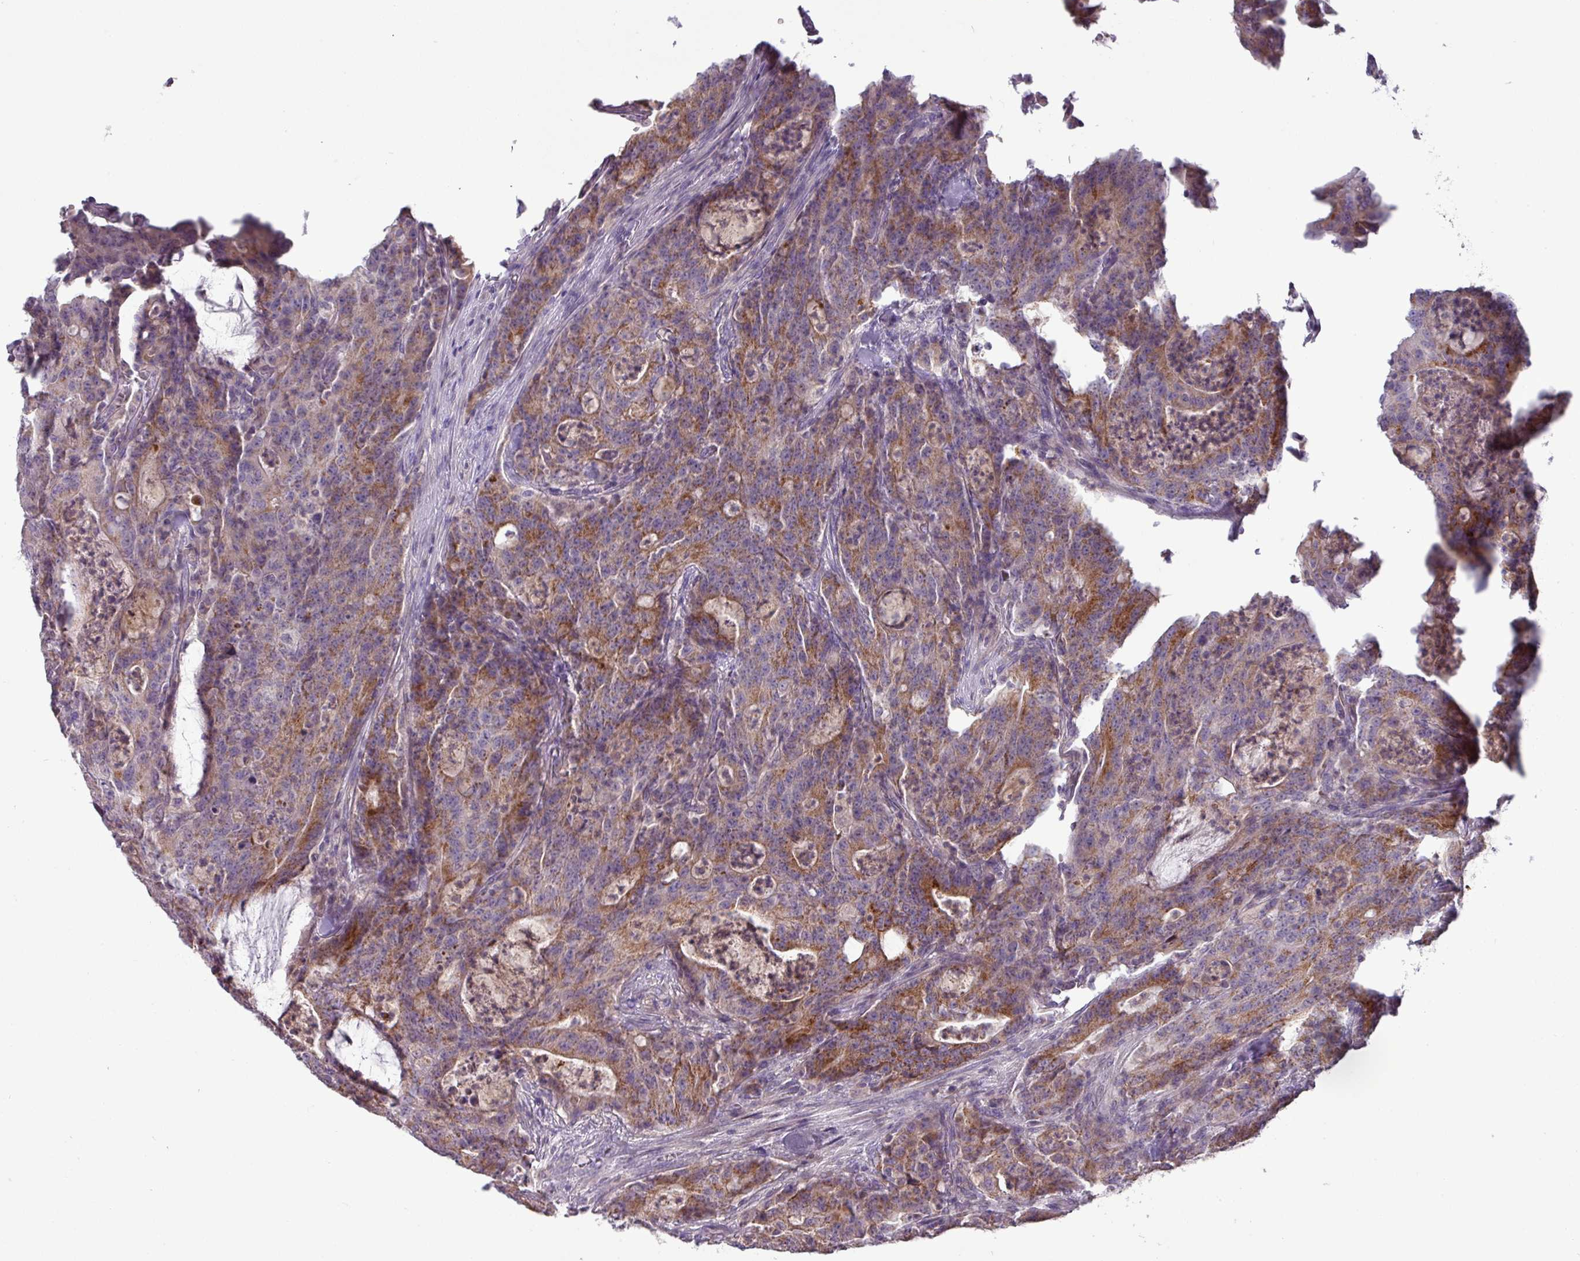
{"staining": {"intensity": "moderate", "quantity": ">75%", "location": "cytoplasmic/membranous"}, "tissue": "colorectal cancer", "cell_type": "Tumor cells", "image_type": "cancer", "snomed": [{"axis": "morphology", "description": "Adenocarcinoma, NOS"}, {"axis": "topography", "description": "Colon"}], "caption": "DAB immunohistochemical staining of adenocarcinoma (colorectal) reveals moderate cytoplasmic/membranous protein positivity in about >75% of tumor cells.", "gene": "TRAPPC1", "patient": {"sex": "male", "age": 83}}